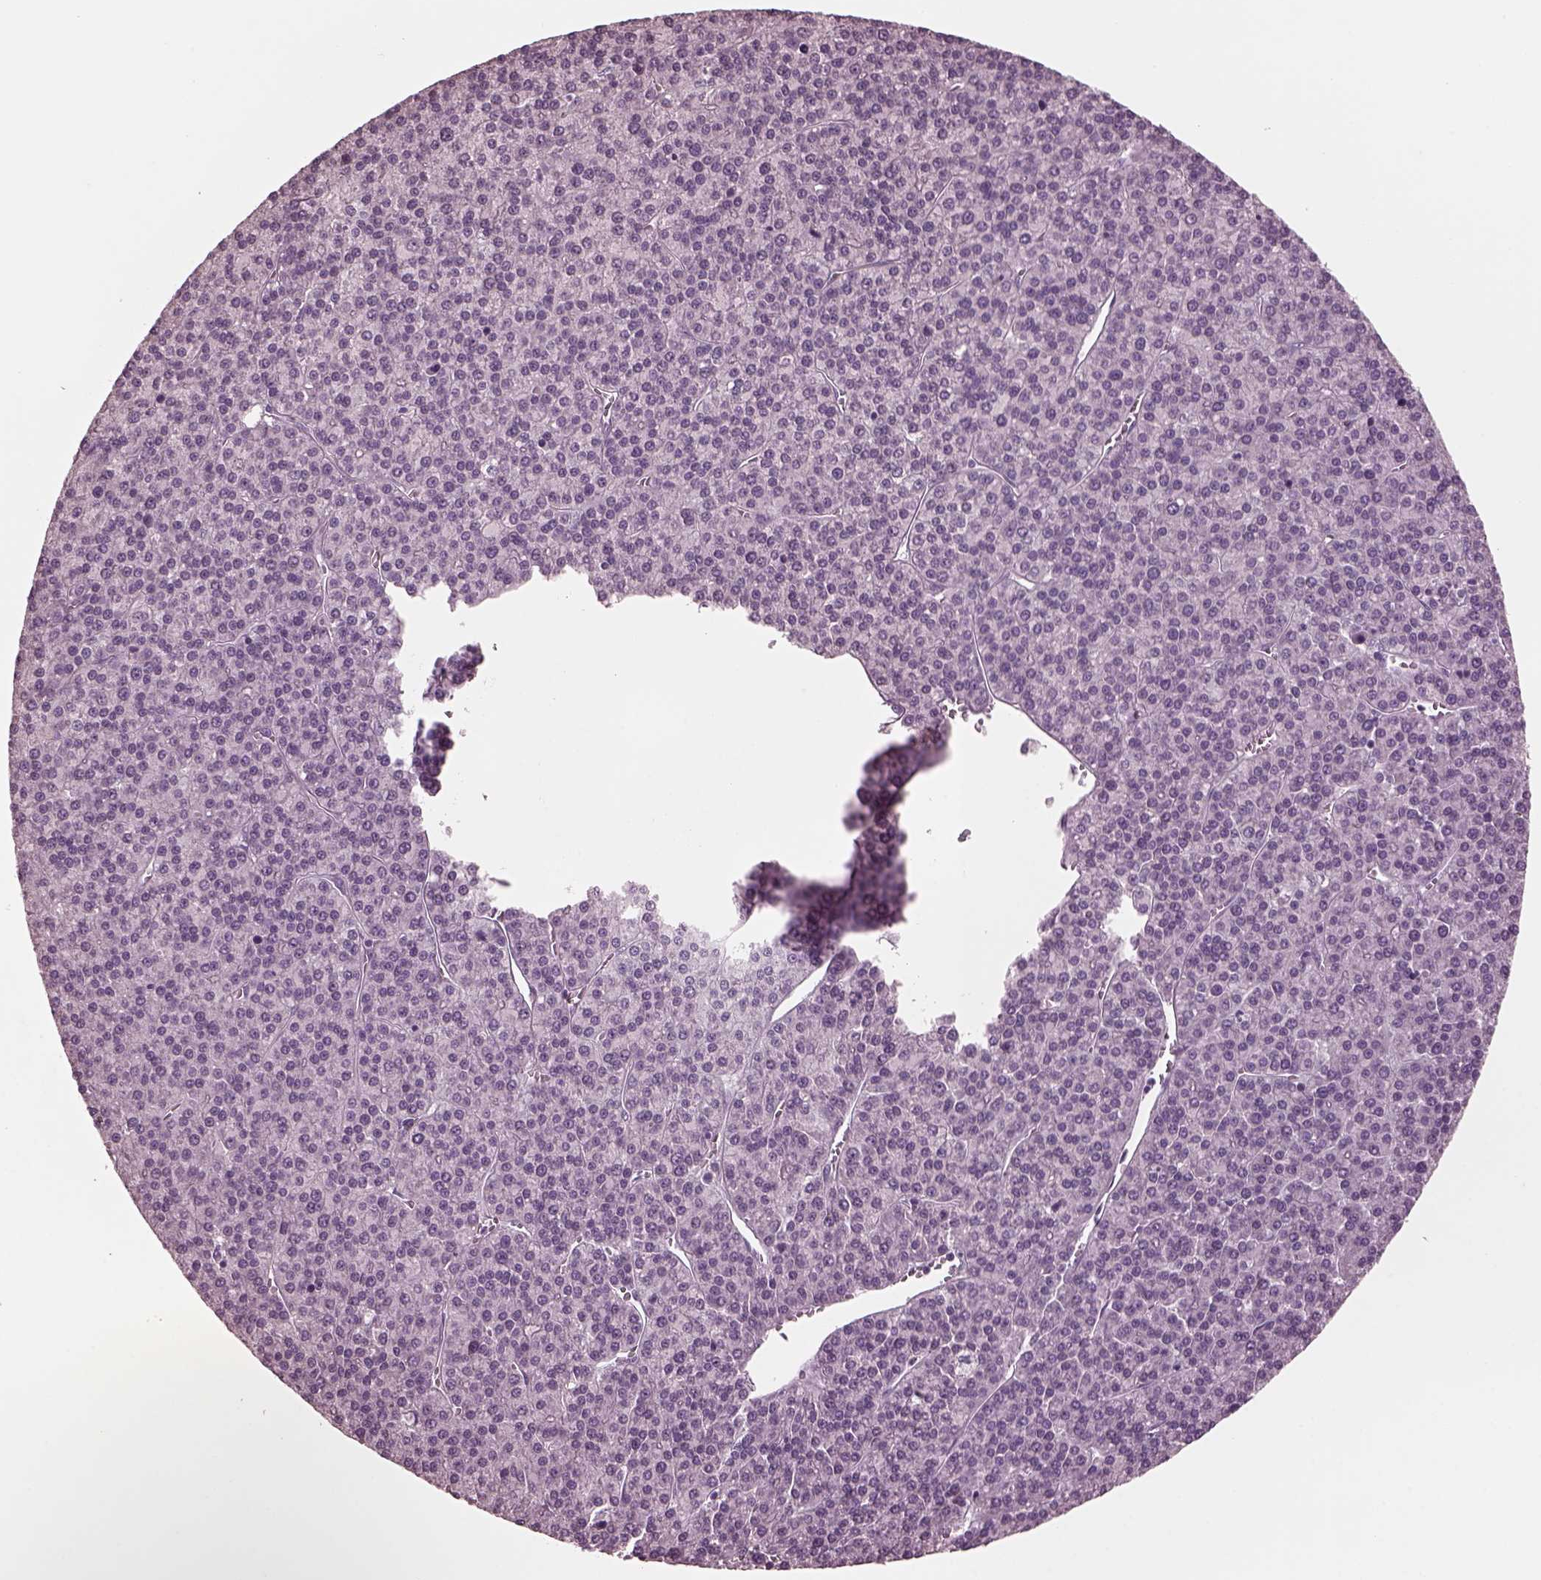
{"staining": {"intensity": "negative", "quantity": "none", "location": "none"}, "tissue": "liver cancer", "cell_type": "Tumor cells", "image_type": "cancer", "snomed": [{"axis": "morphology", "description": "Carcinoma, Hepatocellular, NOS"}, {"axis": "topography", "description": "Liver"}], "caption": "Immunohistochemistry (IHC) photomicrograph of human hepatocellular carcinoma (liver) stained for a protein (brown), which reveals no positivity in tumor cells.", "gene": "CGA", "patient": {"sex": "female", "age": 58}}